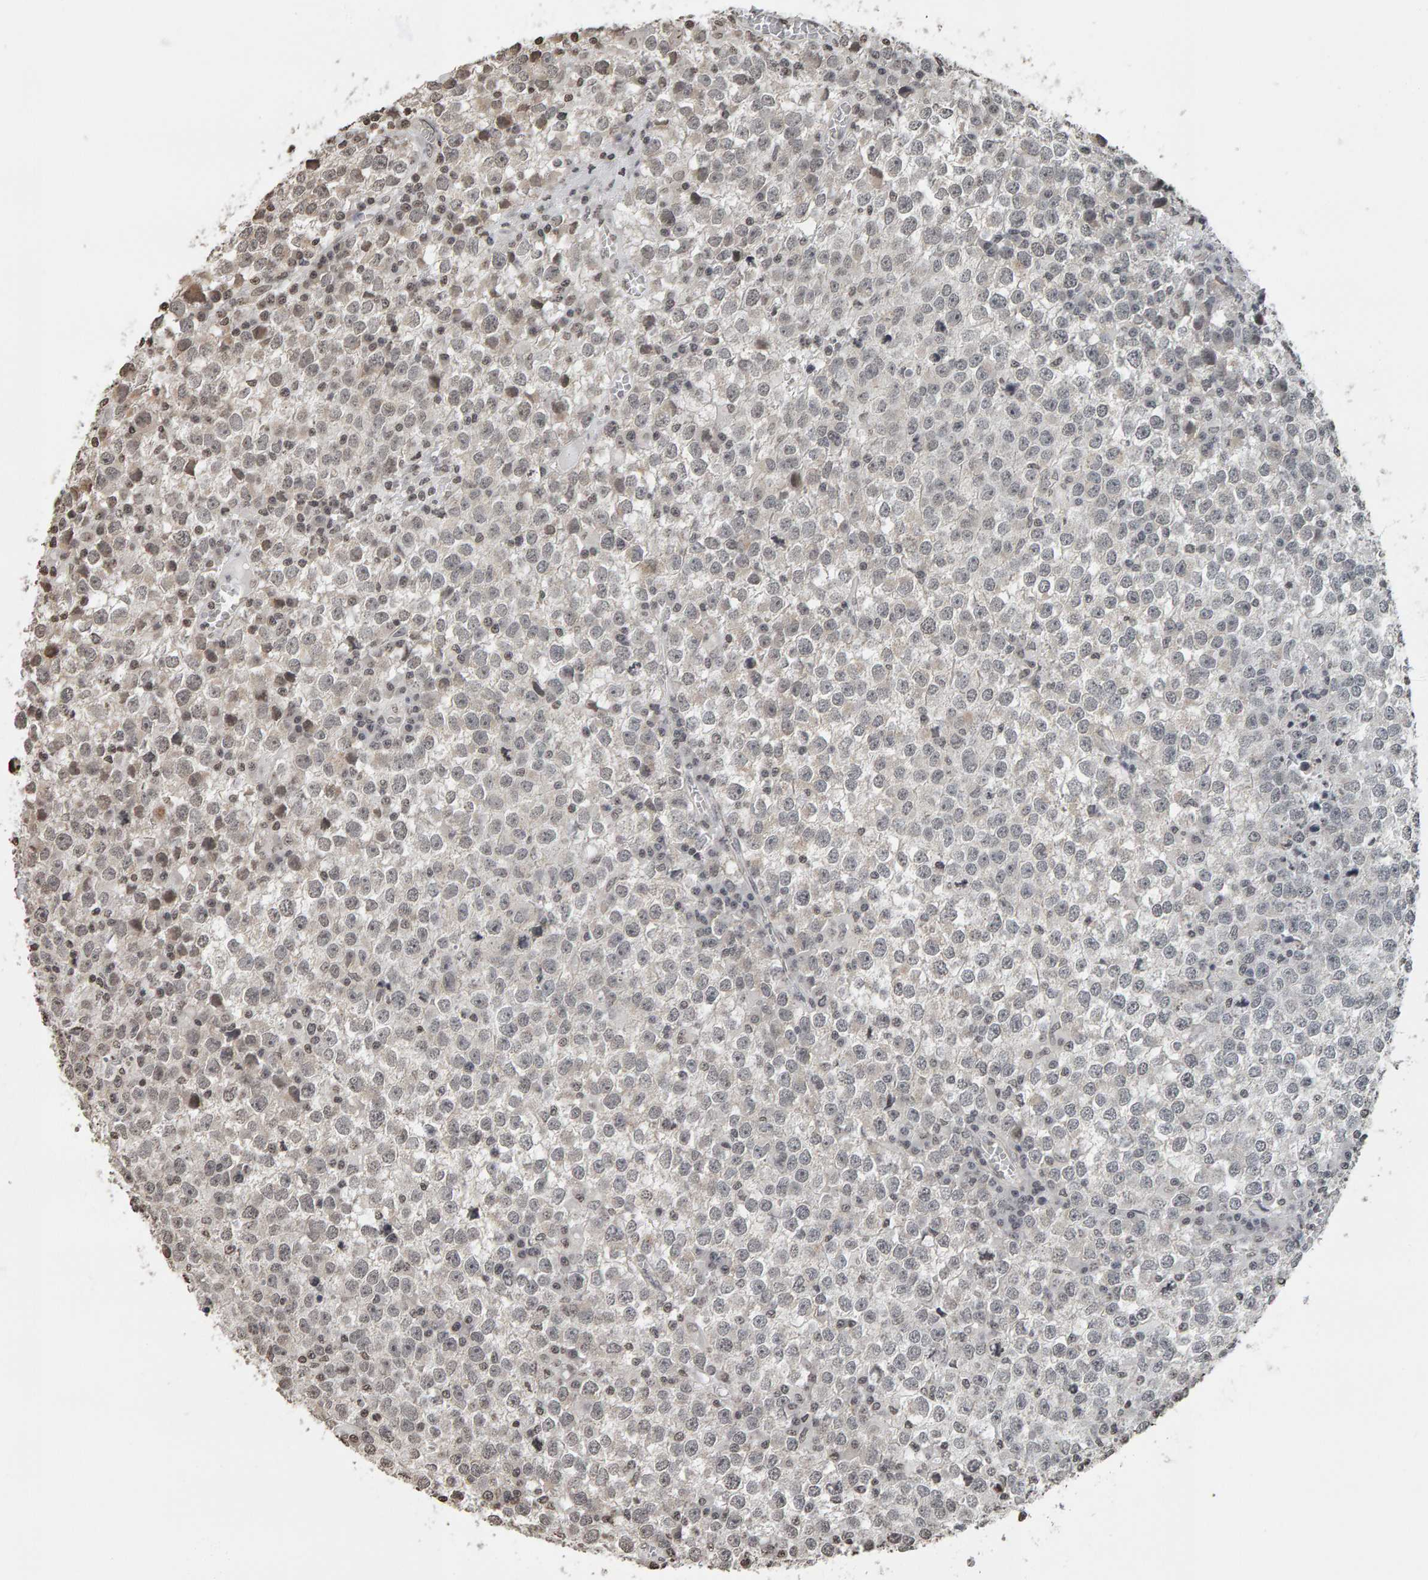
{"staining": {"intensity": "weak", "quantity": "25%-75%", "location": "nuclear"}, "tissue": "testis cancer", "cell_type": "Tumor cells", "image_type": "cancer", "snomed": [{"axis": "morphology", "description": "Seminoma, NOS"}, {"axis": "topography", "description": "Testis"}], "caption": "A brown stain highlights weak nuclear expression of a protein in seminoma (testis) tumor cells.", "gene": "AFF4", "patient": {"sex": "male", "age": 65}}